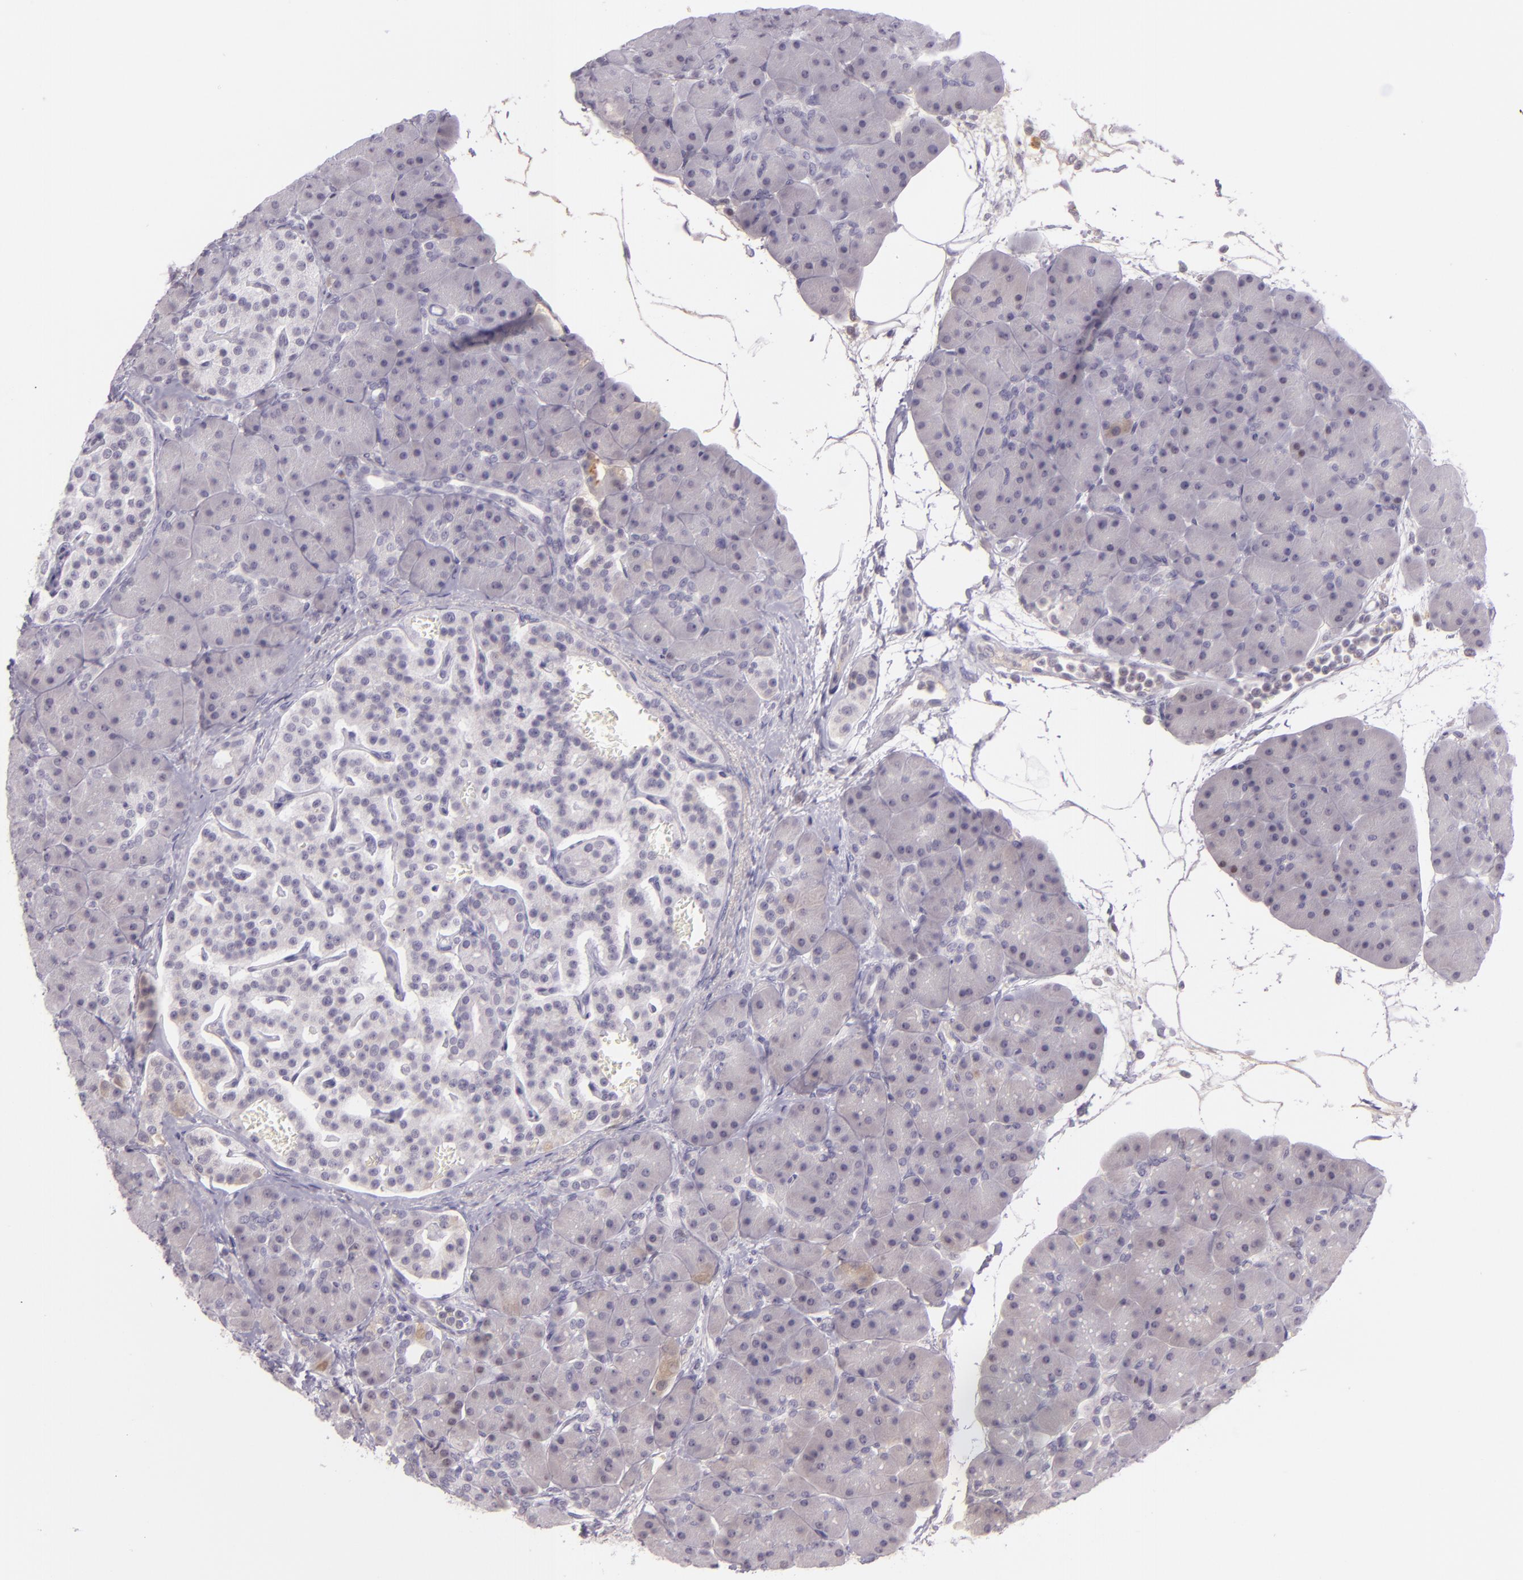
{"staining": {"intensity": "weak", "quantity": "<25%", "location": "cytoplasmic/membranous"}, "tissue": "pancreas", "cell_type": "Exocrine glandular cells", "image_type": "normal", "snomed": [{"axis": "morphology", "description": "Normal tissue, NOS"}, {"axis": "topography", "description": "Pancreas"}], "caption": "Histopathology image shows no significant protein expression in exocrine glandular cells of benign pancreas. (Stains: DAB (3,3'-diaminobenzidine) IHC with hematoxylin counter stain, Microscopy: brightfield microscopy at high magnification).", "gene": "CHEK2", "patient": {"sex": "male", "age": 66}}